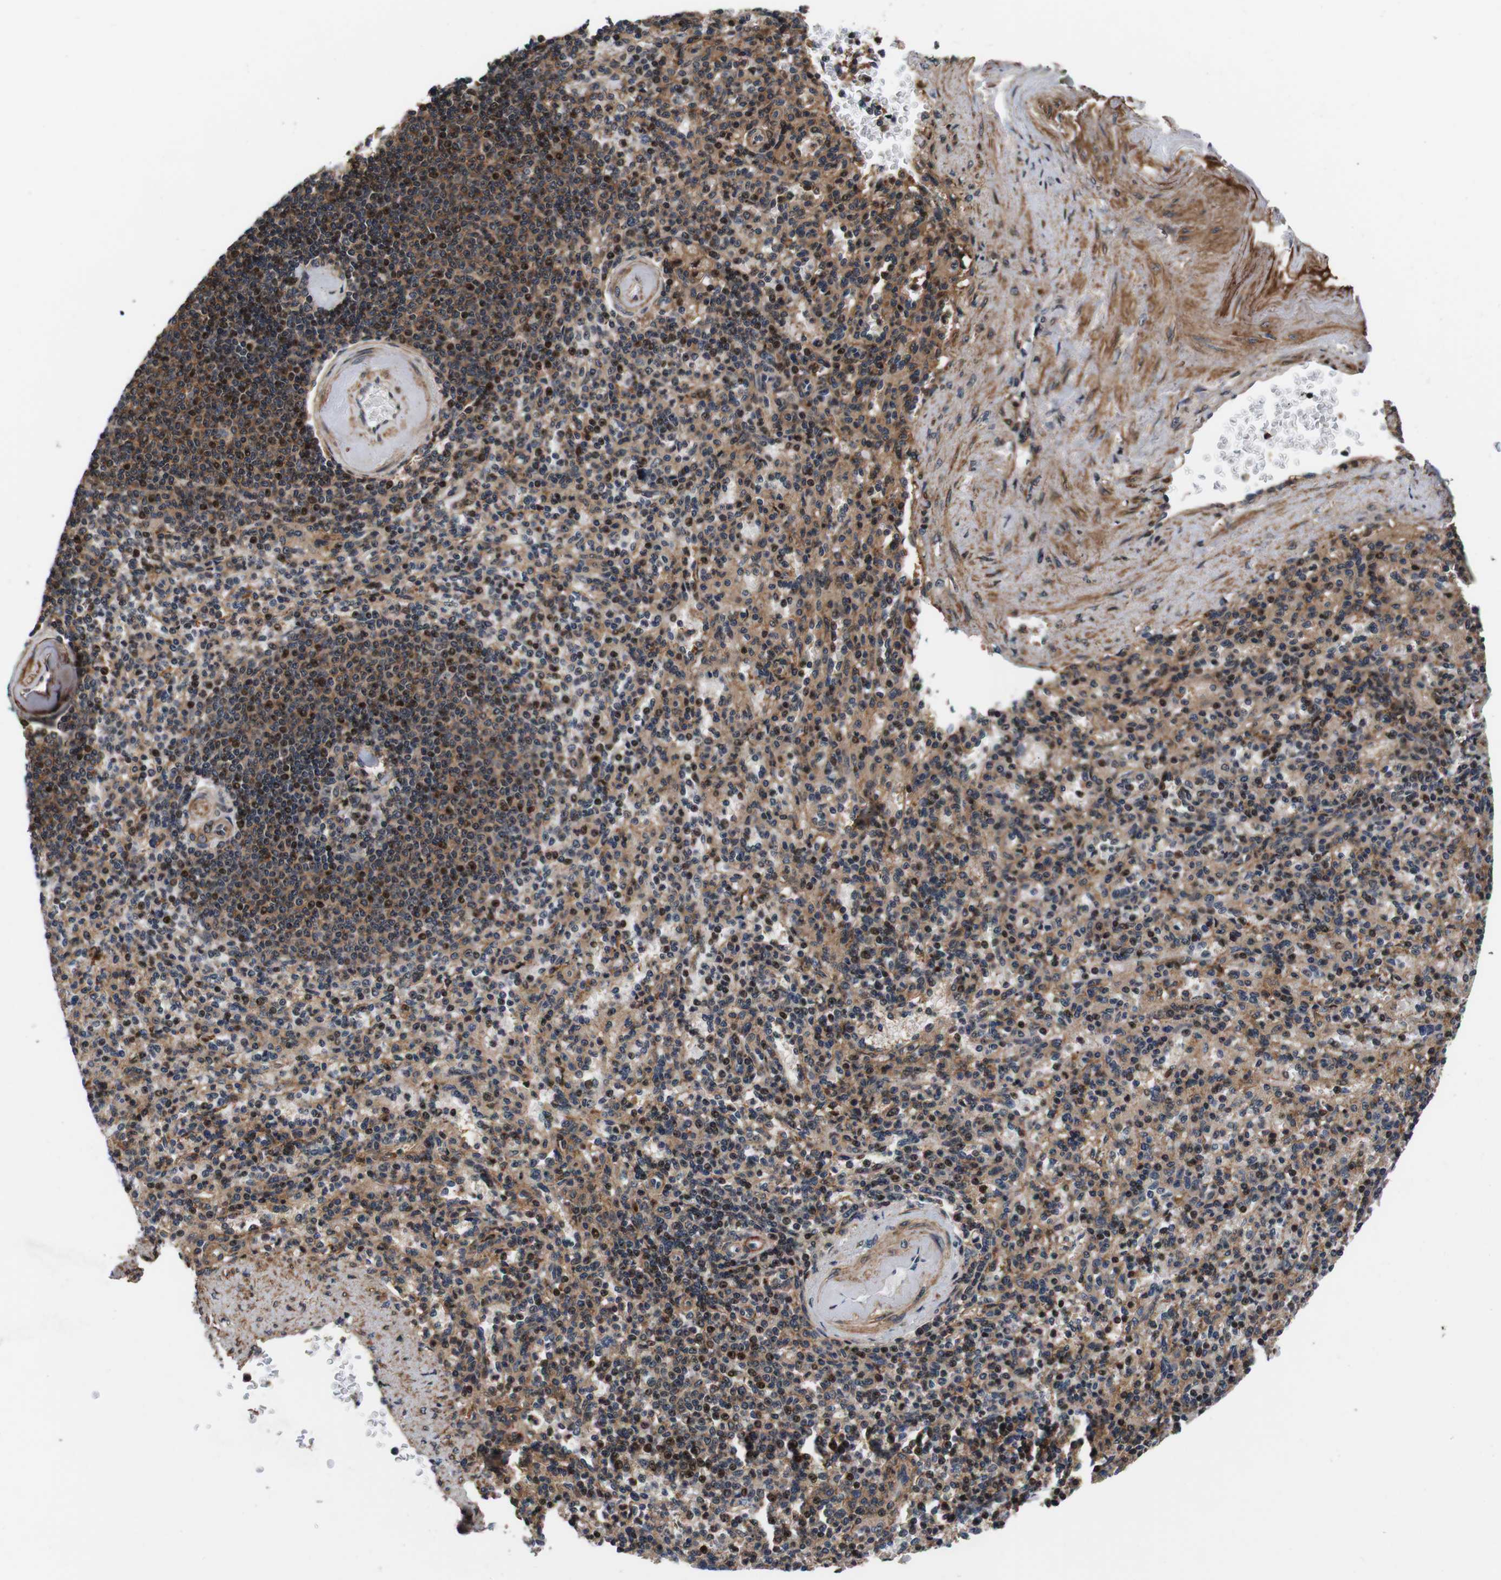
{"staining": {"intensity": "strong", "quantity": "25%-75%", "location": "cytoplasmic/membranous,nuclear"}, "tissue": "spleen", "cell_type": "Cells in red pulp", "image_type": "normal", "snomed": [{"axis": "morphology", "description": "Normal tissue, NOS"}, {"axis": "topography", "description": "Spleen"}], "caption": "Protein analysis of benign spleen displays strong cytoplasmic/membranous,nuclear staining in about 25%-75% of cells in red pulp.", "gene": "LRP4", "patient": {"sex": "female", "age": 74}}